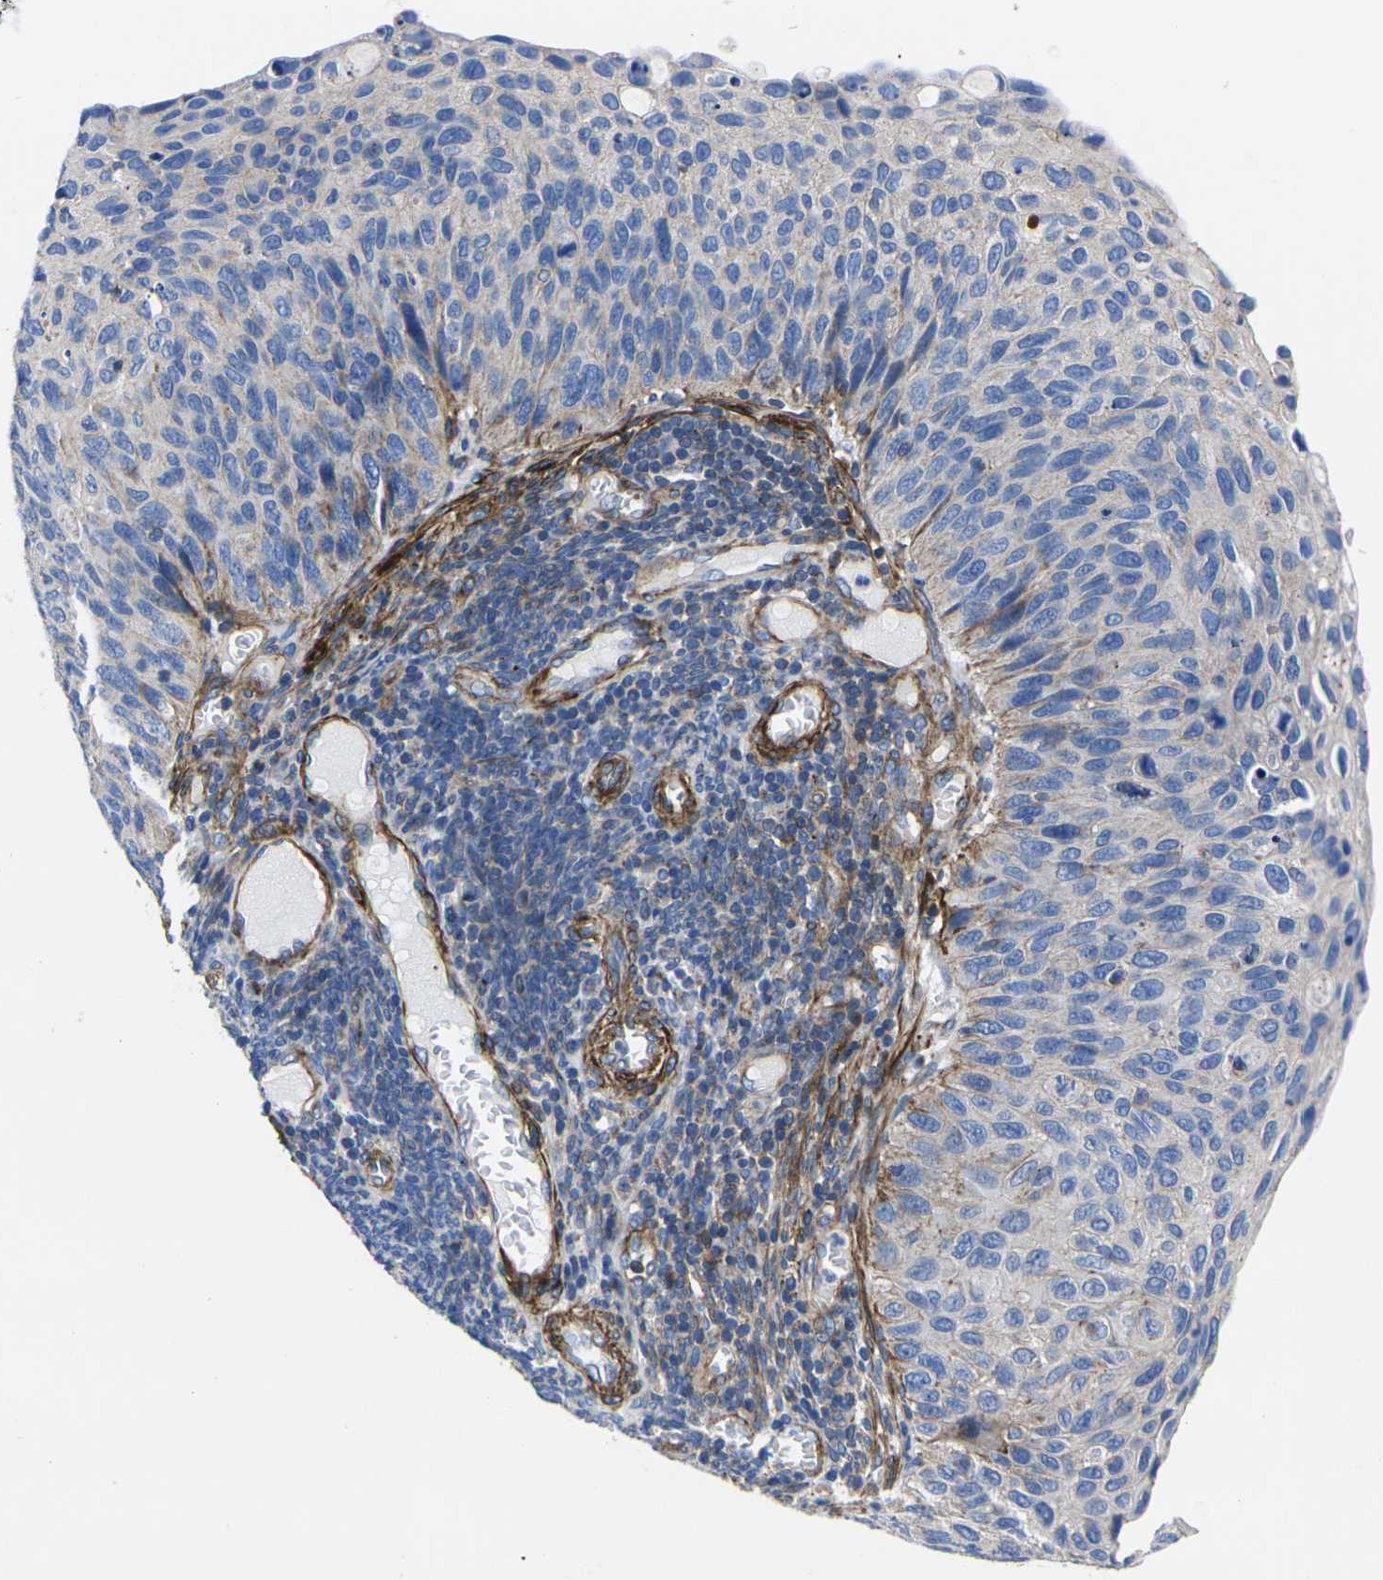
{"staining": {"intensity": "negative", "quantity": "none", "location": "none"}, "tissue": "cervical cancer", "cell_type": "Tumor cells", "image_type": "cancer", "snomed": [{"axis": "morphology", "description": "Squamous cell carcinoma, NOS"}, {"axis": "topography", "description": "Cervix"}], "caption": "Immunohistochemical staining of human cervical cancer reveals no significant positivity in tumor cells. Nuclei are stained in blue.", "gene": "GPR4", "patient": {"sex": "female", "age": 70}}